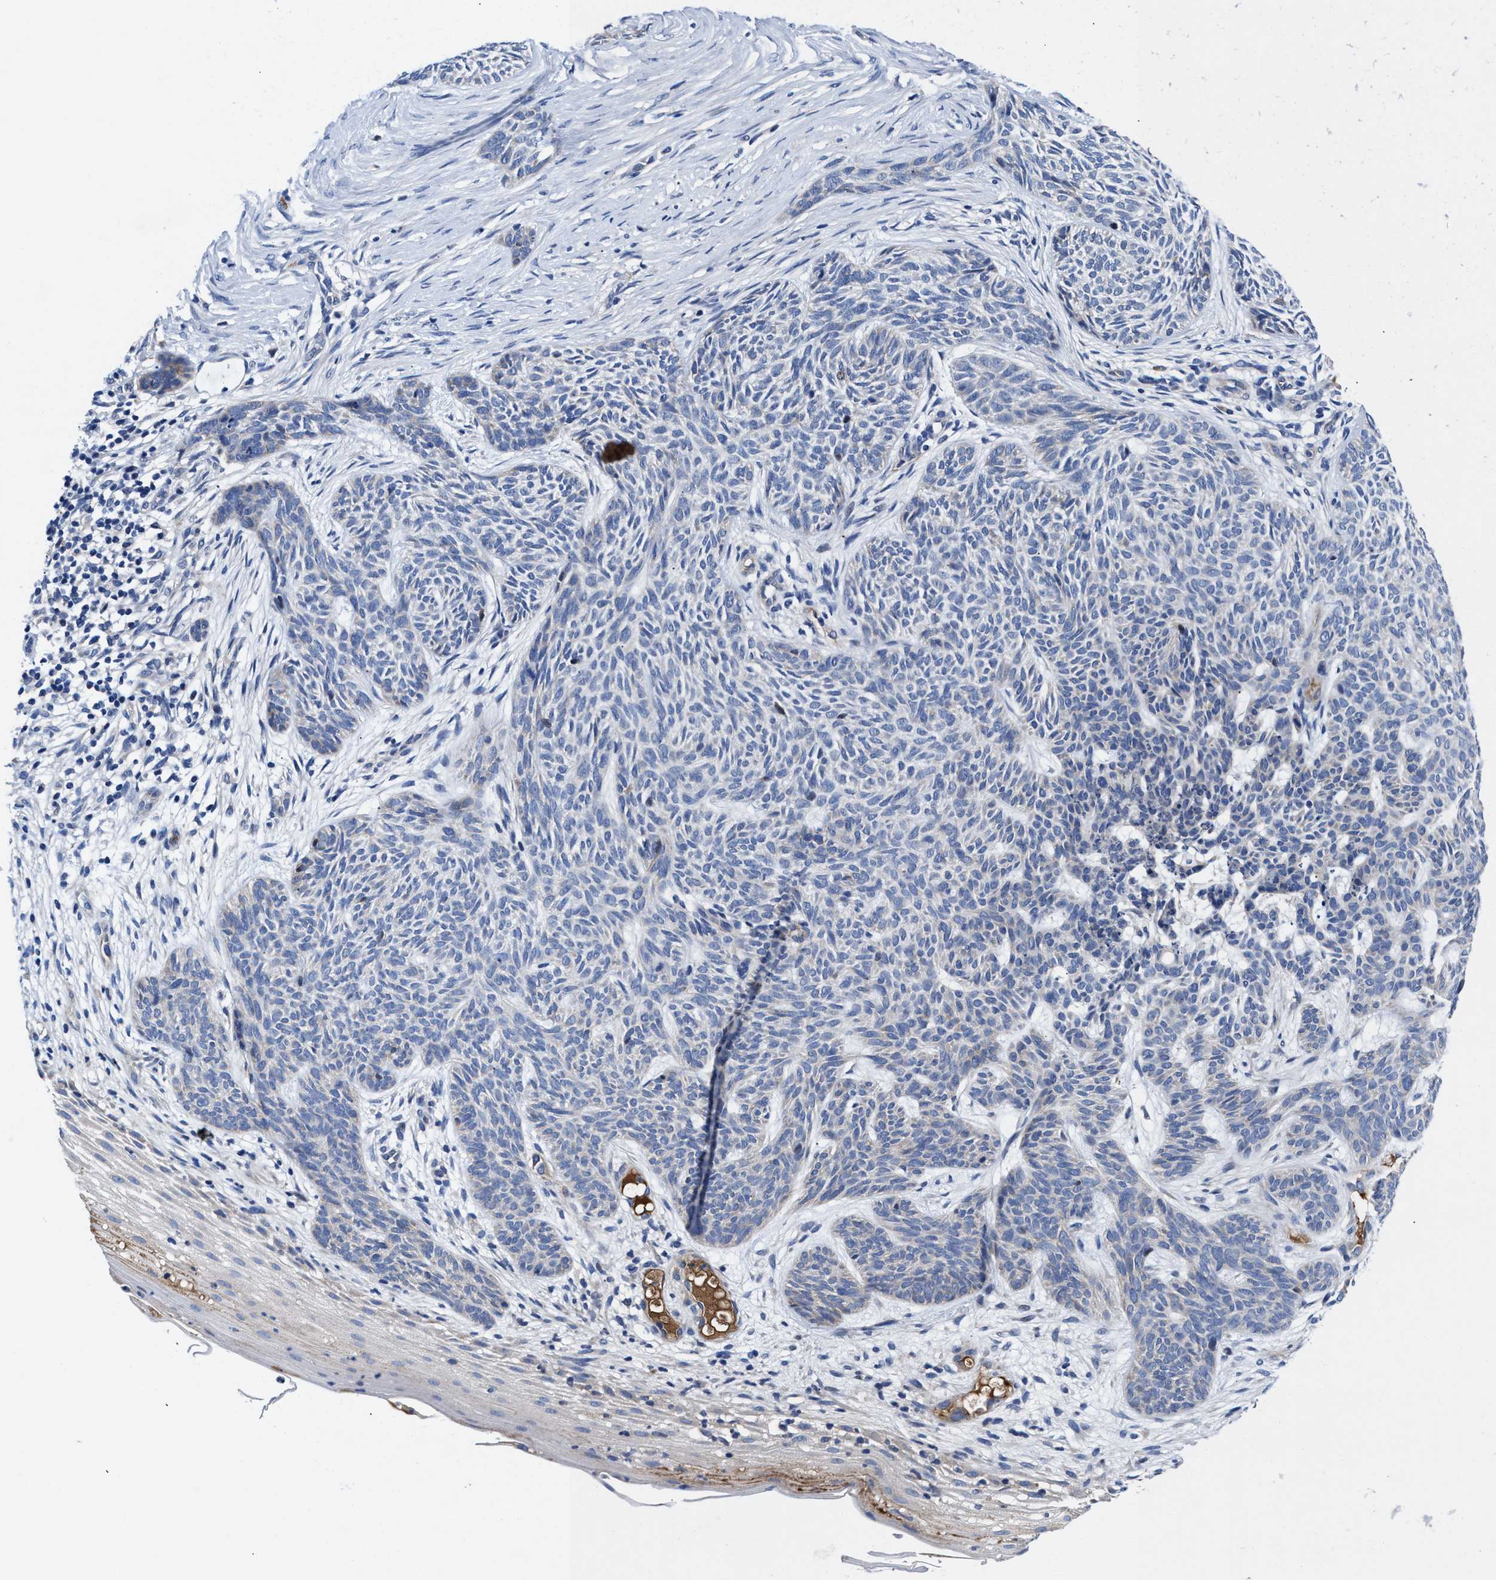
{"staining": {"intensity": "negative", "quantity": "none", "location": "none"}, "tissue": "skin cancer", "cell_type": "Tumor cells", "image_type": "cancer", "snomed": [{"axis": "morphology", "description": "Basal cell carcinoma"}, {"axis": "topography", "description": "Skin"}], "caption": "A high-resolution image shows IHC staining of skin basal cell carcinoma, which displays no significant positivity in tumor cells.", "gene": "DHRS13", "patient": {"sex": "female", "age": 59}}